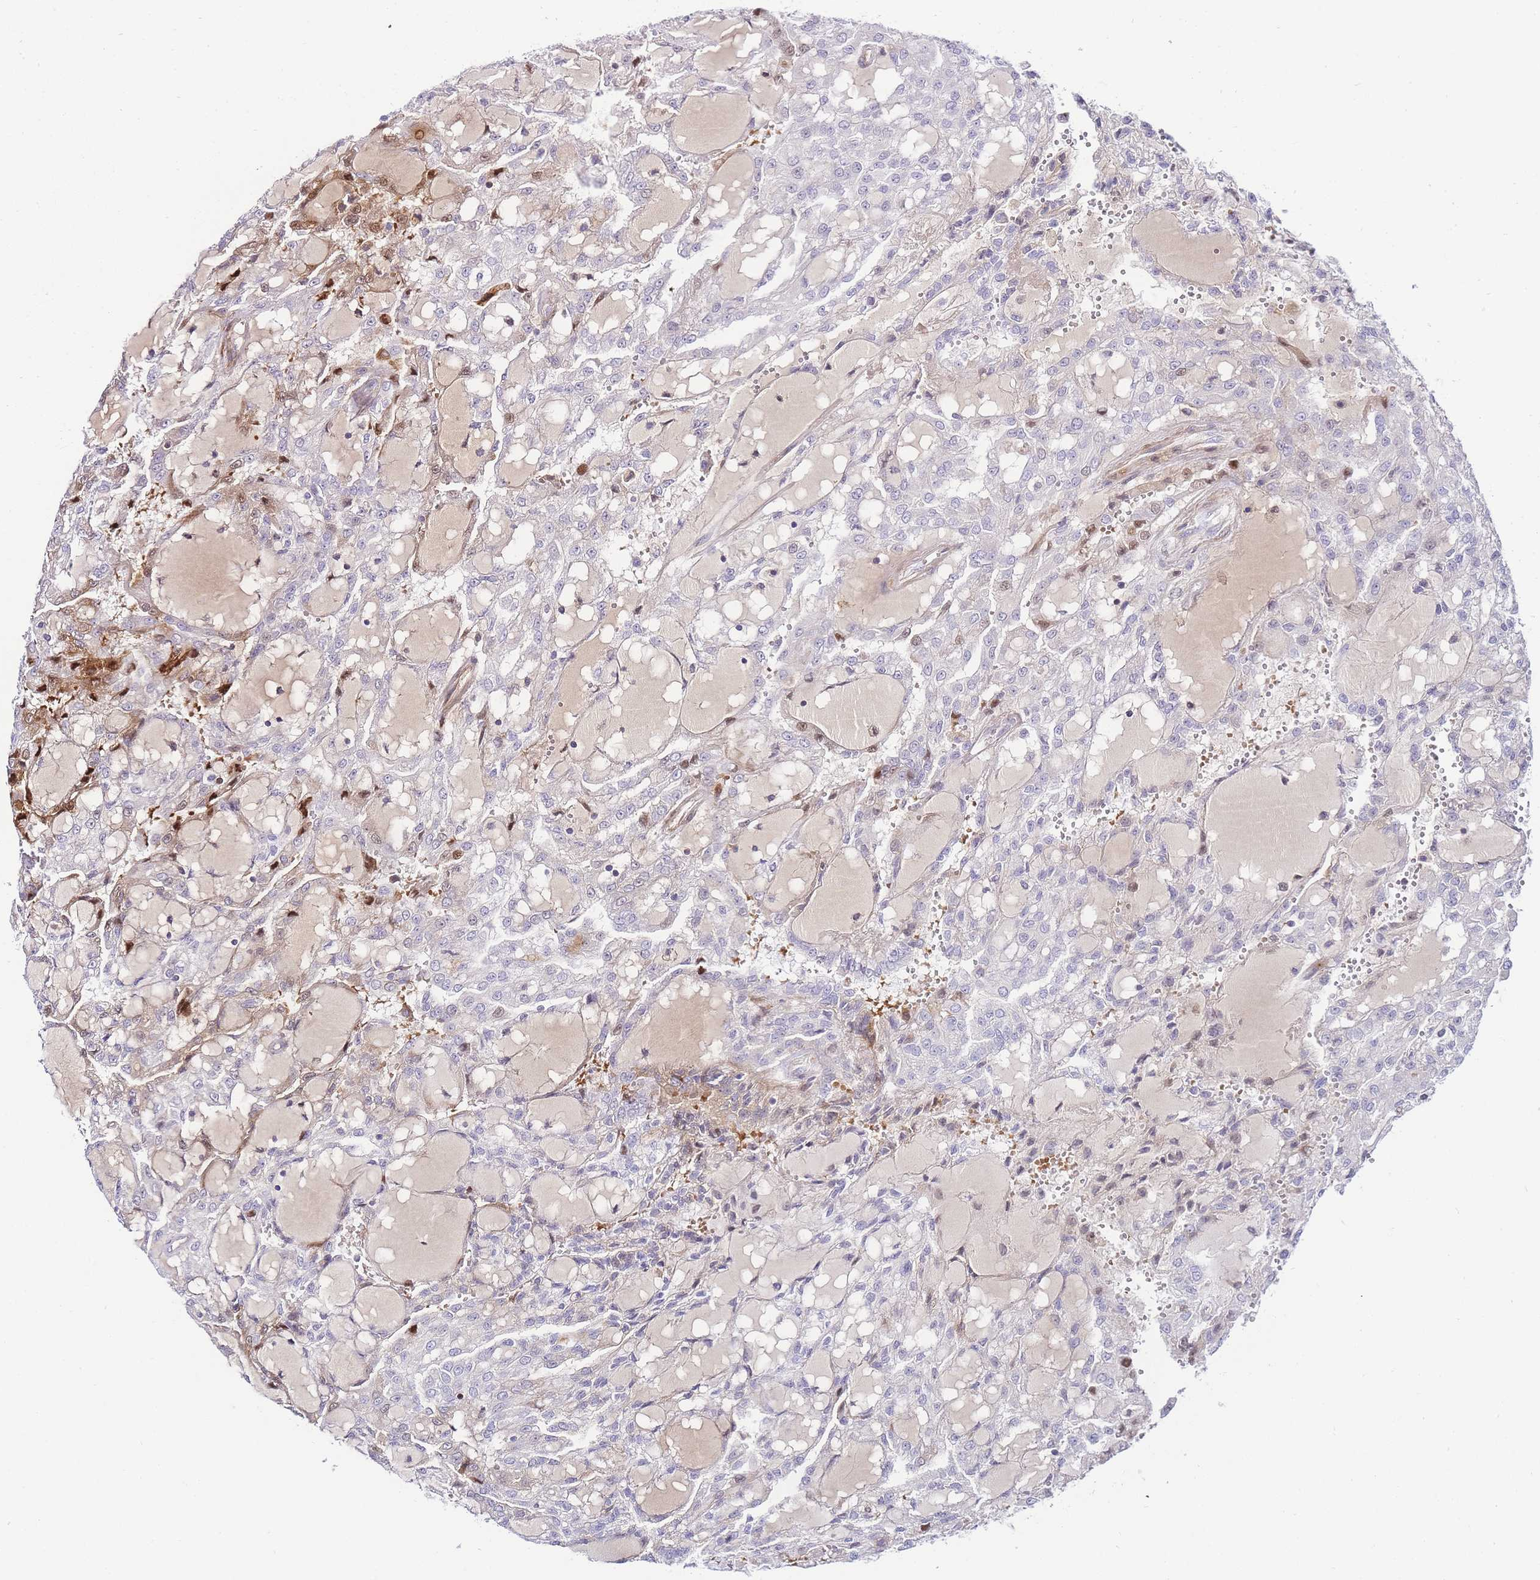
{"staining": {"intensity": "negative", "quantity": "none", "location": "none"}, "tissue": "renal cancer", "cell_type": "Tumor cells", "image_type": "cancer", "snomed": [{"axis": "morphology", "description": "Adenocarcinoma, NOS"}, {"axis": "topography", "description": "Kidney"}], "caption": "The micrograph exhibits no staining of tumor cells in renal cancer.", "gene": "FBN3", "patient": {"sex": "male", "age": 63}}